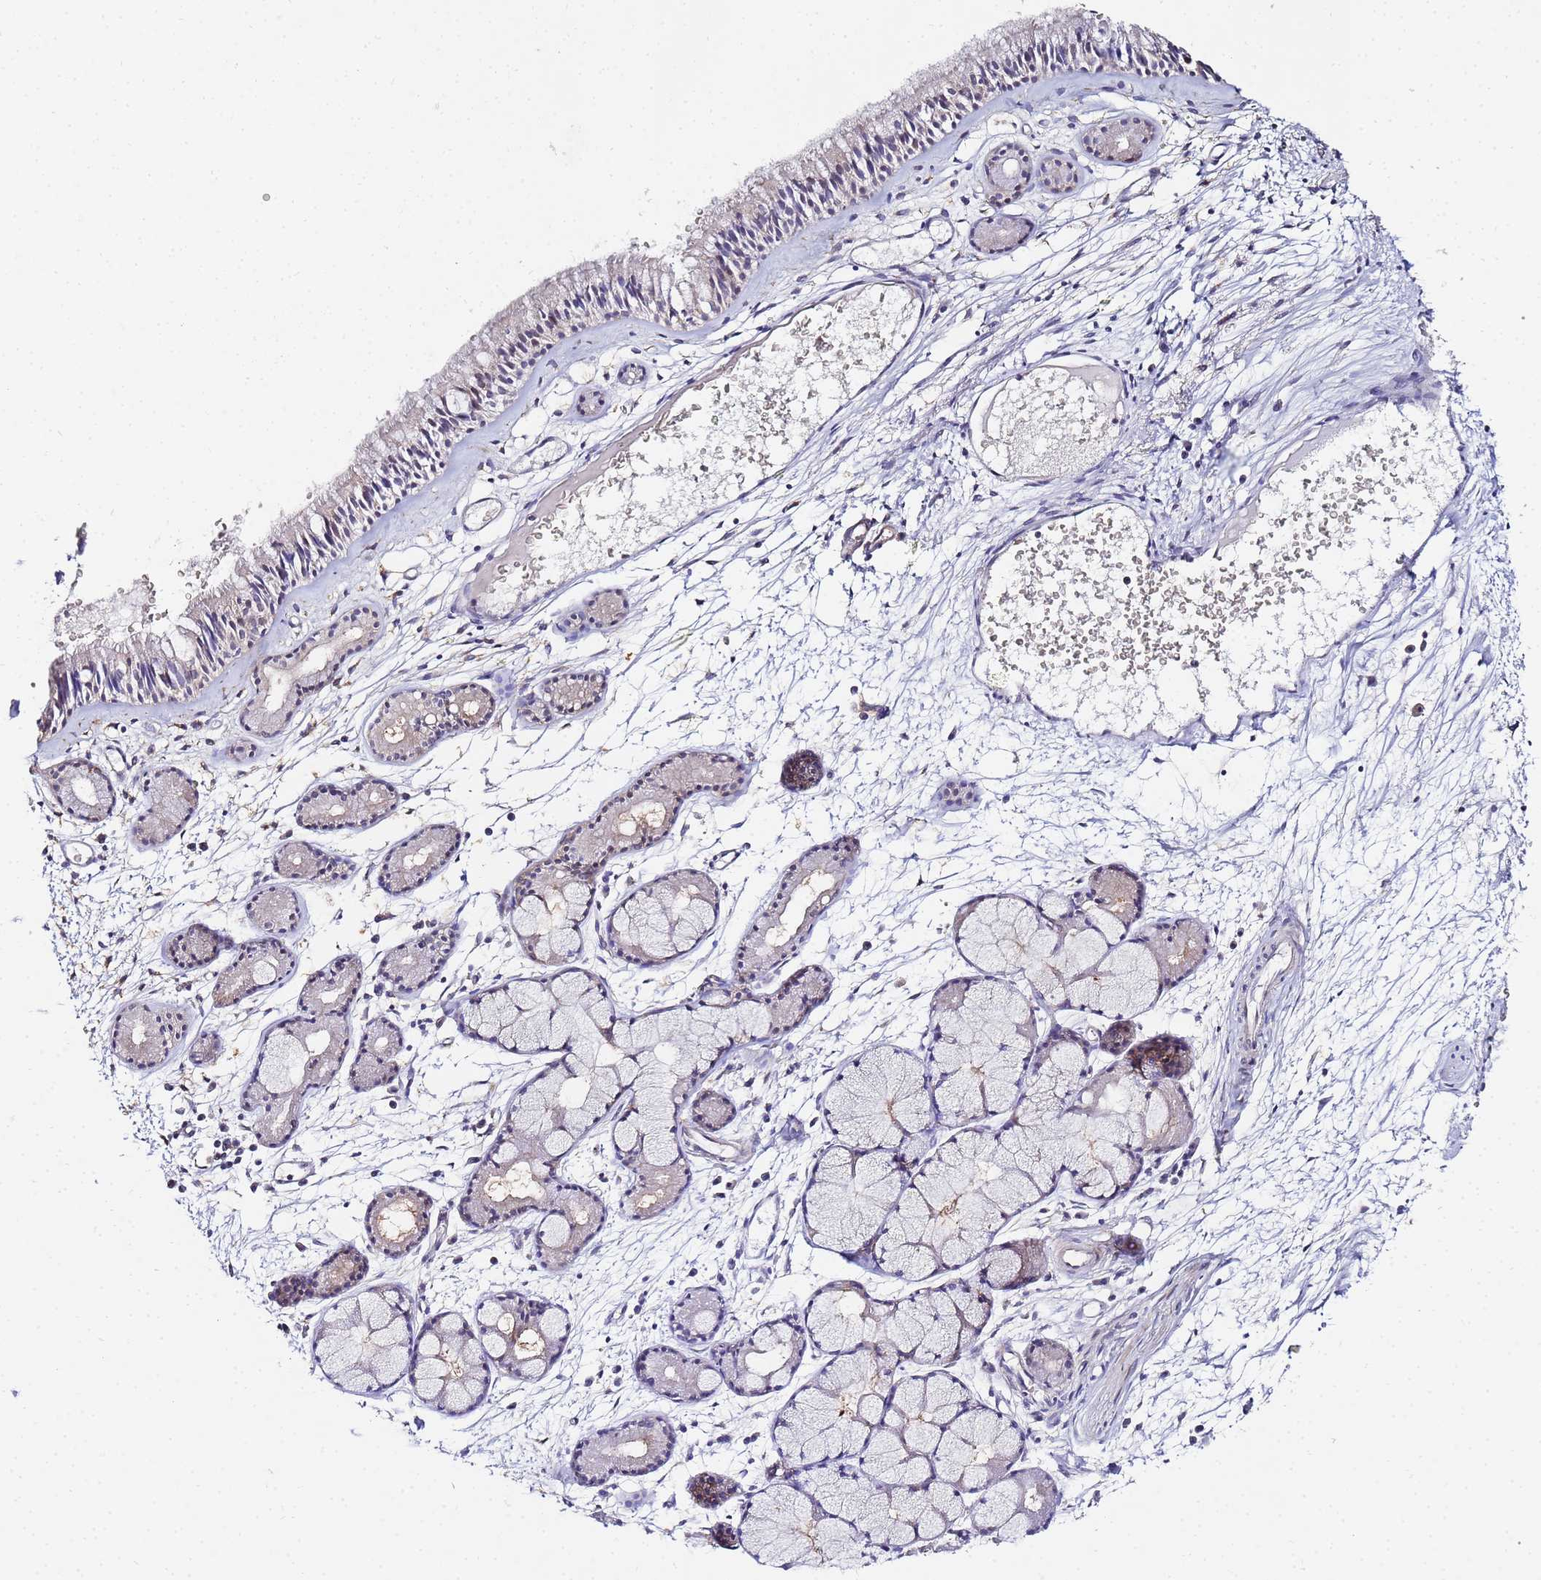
{"staining": {"intensity": "moderate", "quantity": "25%-75%", "location": "cytoplasmic/membranous"}, "tissue": "nasopharynx", "cell_type": "Respiratory epithelial cells", "image_type": "normal", "snomed": [{"axis": "morphology", "description": "Normal tissue, NOS"}, {"axis": "topography", "description": "Nasopharynx"}], "caption": "The photomicrograph exhibits staining of unremarkable nasopharynx, revealing moderate cytoplasmic/membranous protein staining (brown color) within respiratory epithelial cells. The staining is performed using DAB brown chromogen to label protein expression. The nuclei are counter-stained blue using hematoxylin.", "gene": "UNC93B1", "patient": {"sex": "male", "age": 81}}